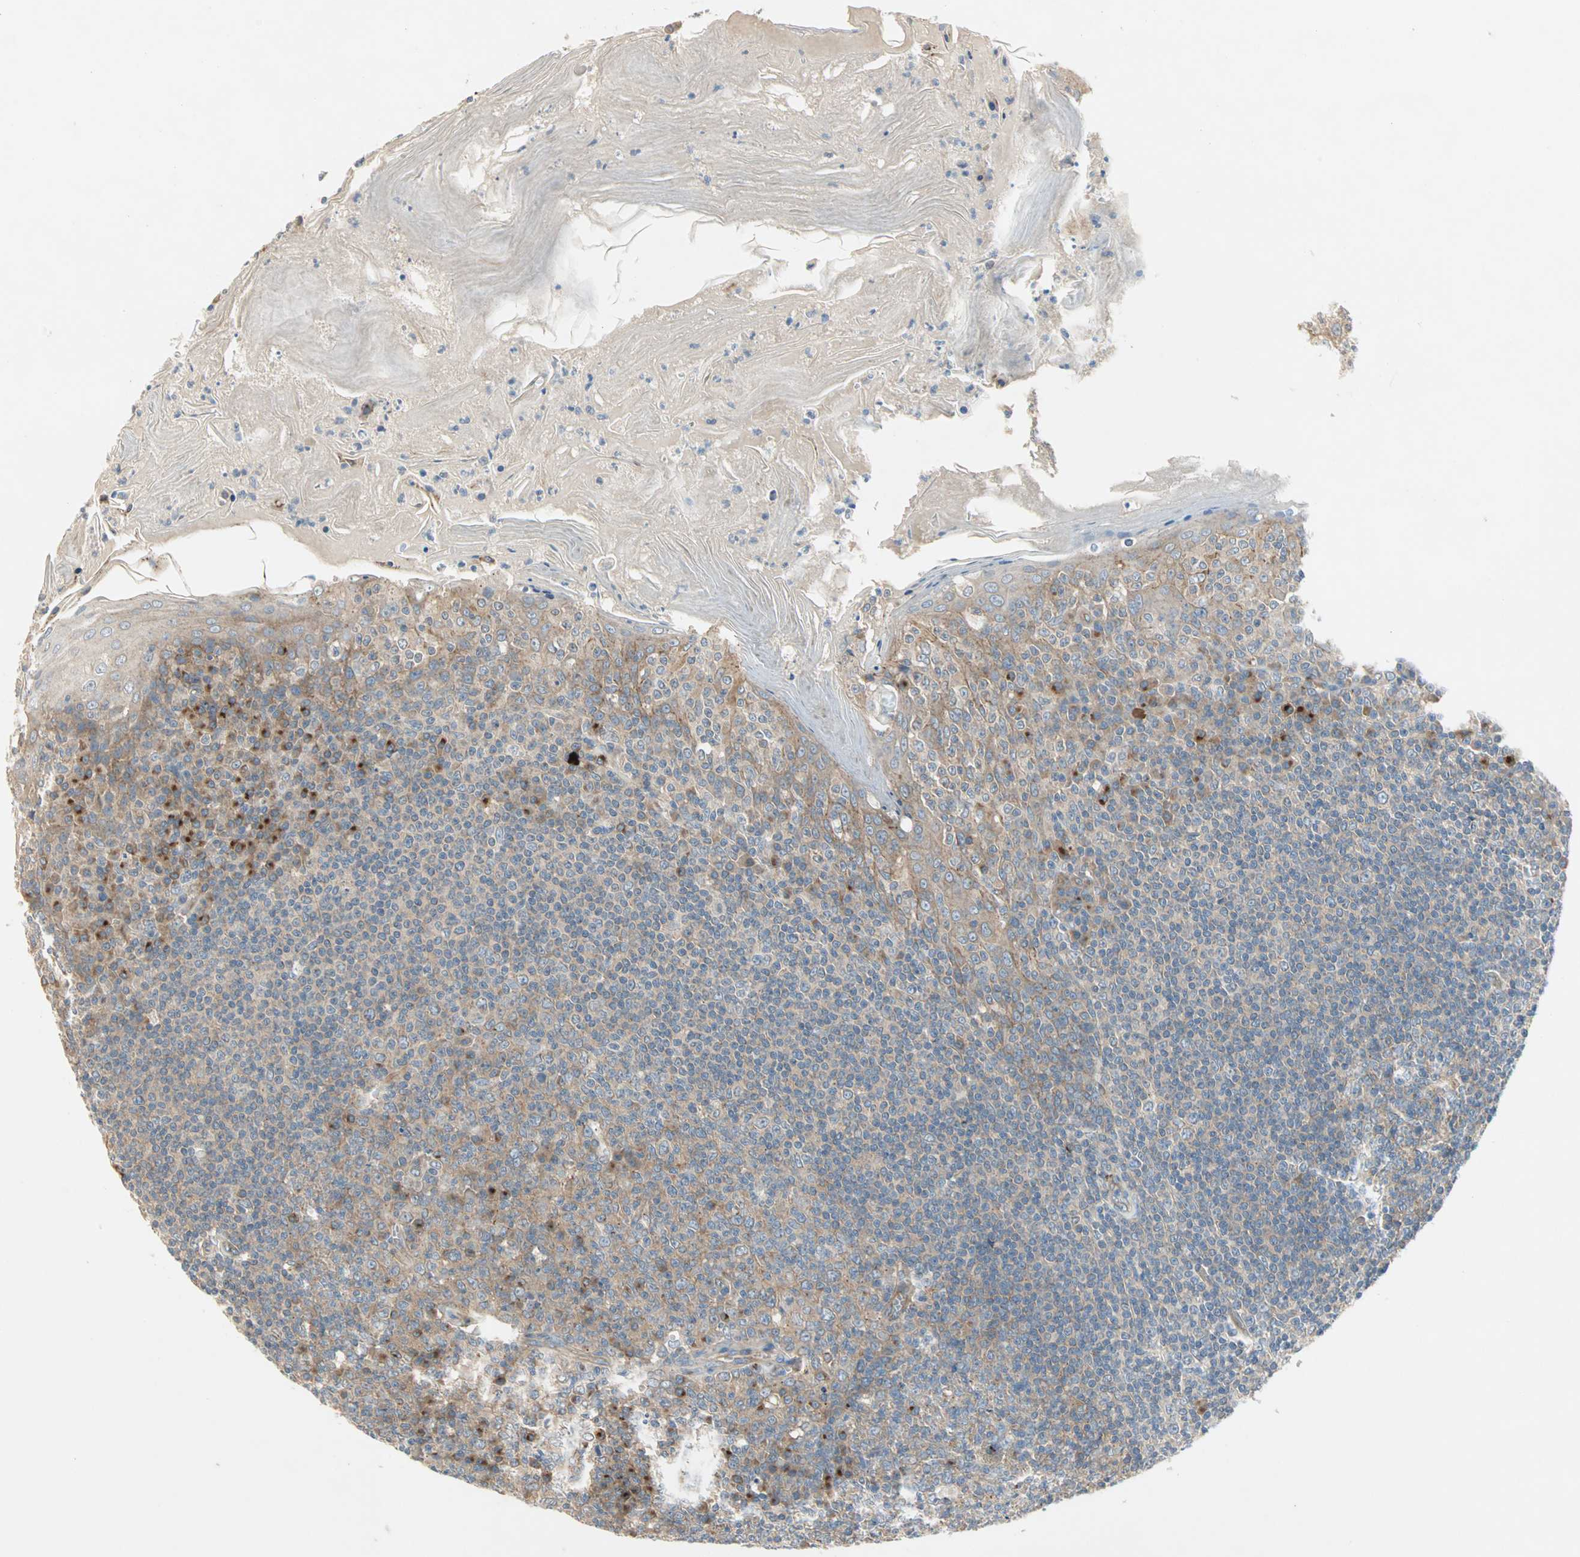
{"staining": {"intensity": "weak", "quantity": "25%-75%", "location": "cytoplasmic/membranous"}, "tissue": "tonsil", "cell_type": "Germinal center cells", "image_type": "normal", "snomed": [{"axis": "morphology", "description": "Normal tissue, NOS"}, {"axis": "topography", "description": "Tonsil"}], "caption": "Immunohistochemical staining of unremarkable tonsil shows 25%-75% levels of weak cytoplasmic/membranous protein positivity in about 25%-75% of germinal center cells.", "gene": "PDE8A", "patient": {"sex": "male", "age": 31}}